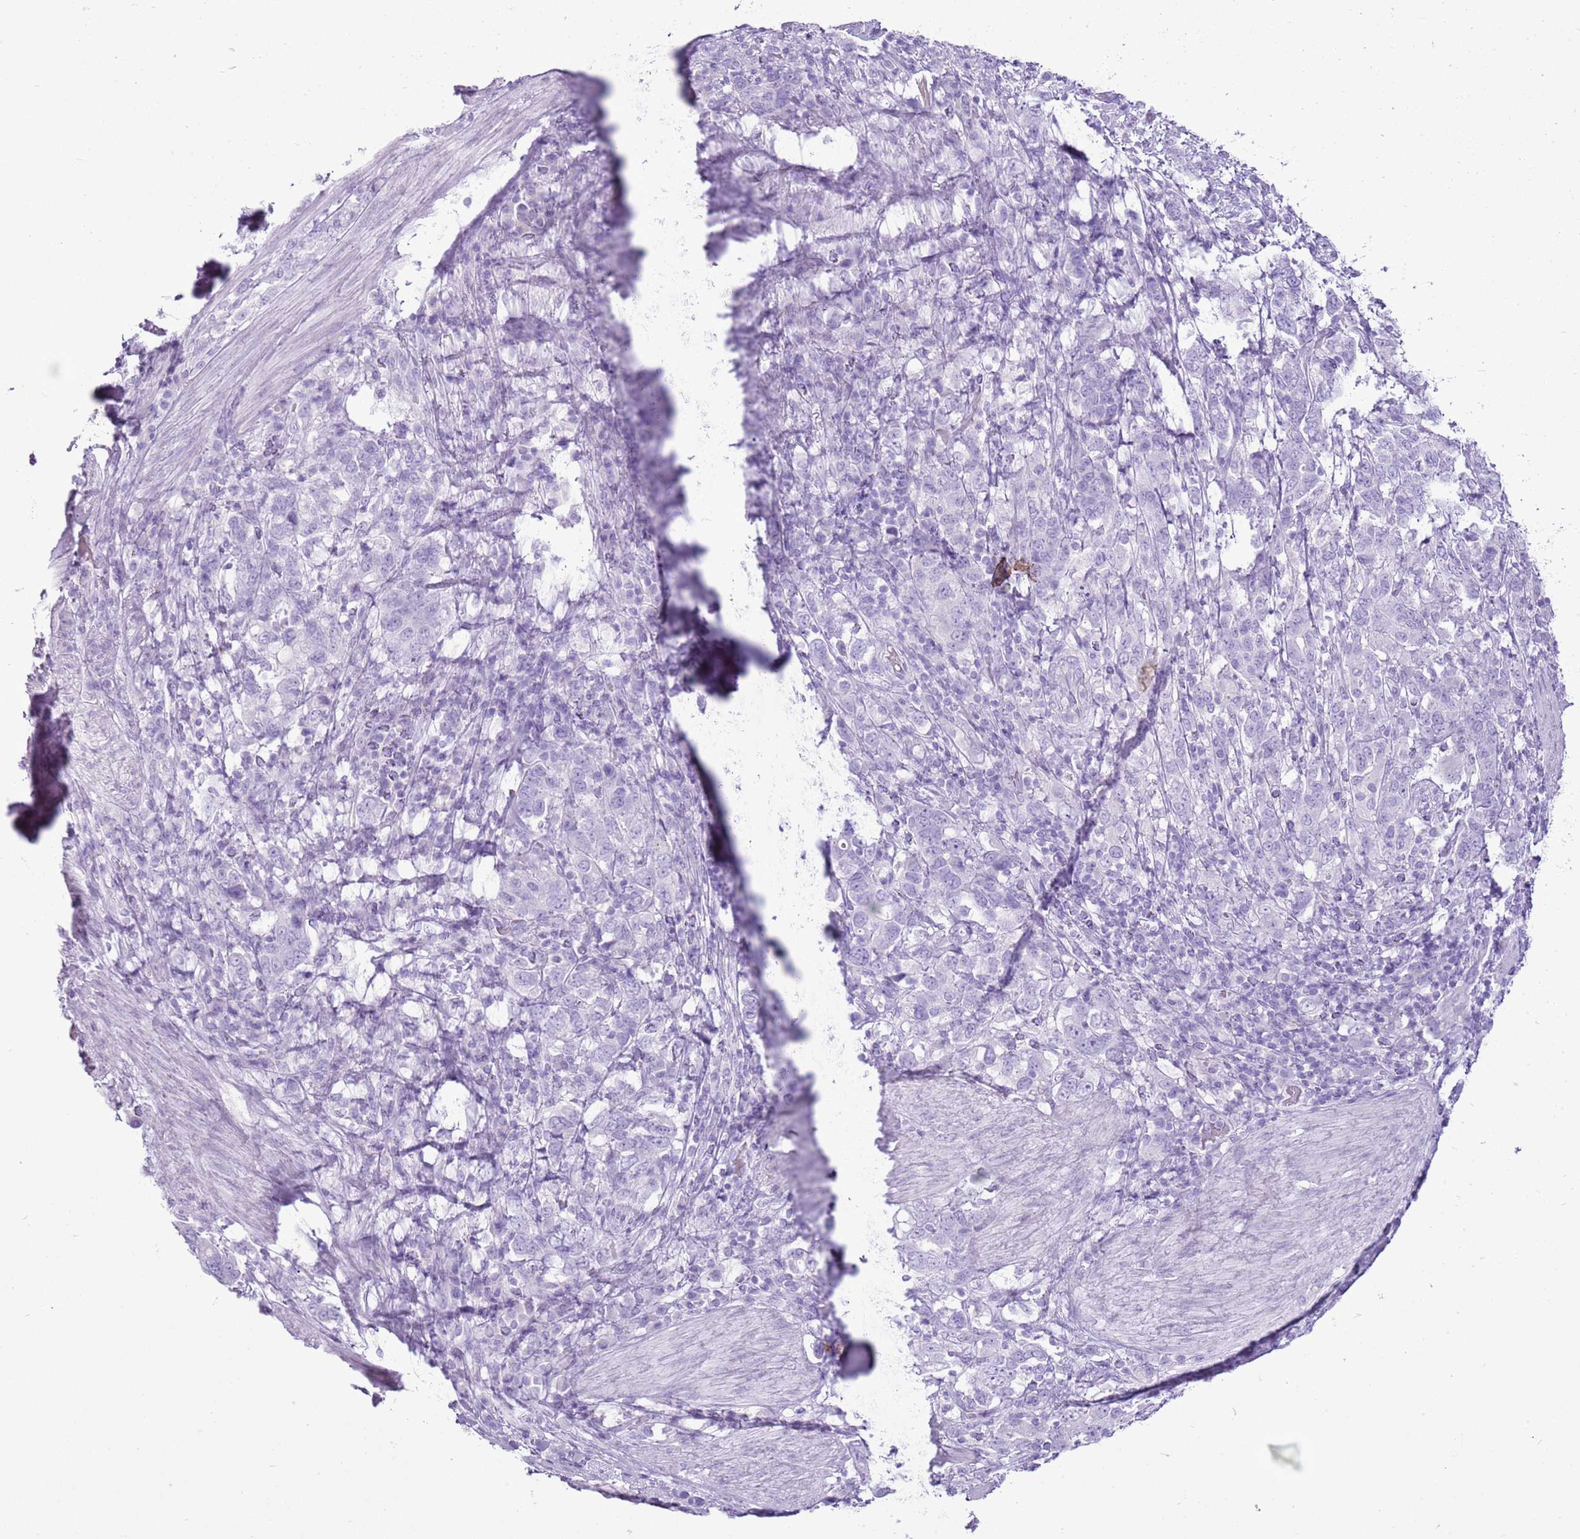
{"staining": {"intensity": "negative", "quantity": "none", "location": "none"}, "tissue": "stomach cancer", "cell_type": "Tumor cells", "image_type": "cancer", "snomed": [{"axis": "morphology", "description": "Adenocarcinoma, NOS"}, {"axis": "topography", "description": "Stomach, upper"}, {"axis": "topography", "description": "Stomach"}], "caption": "Histopathology image shows no significant protein staining in tumor cells of stomach cancer (adenocarcinoma).", "gene": "CNFN", "patient": {"sex": "male", "age": 62}}